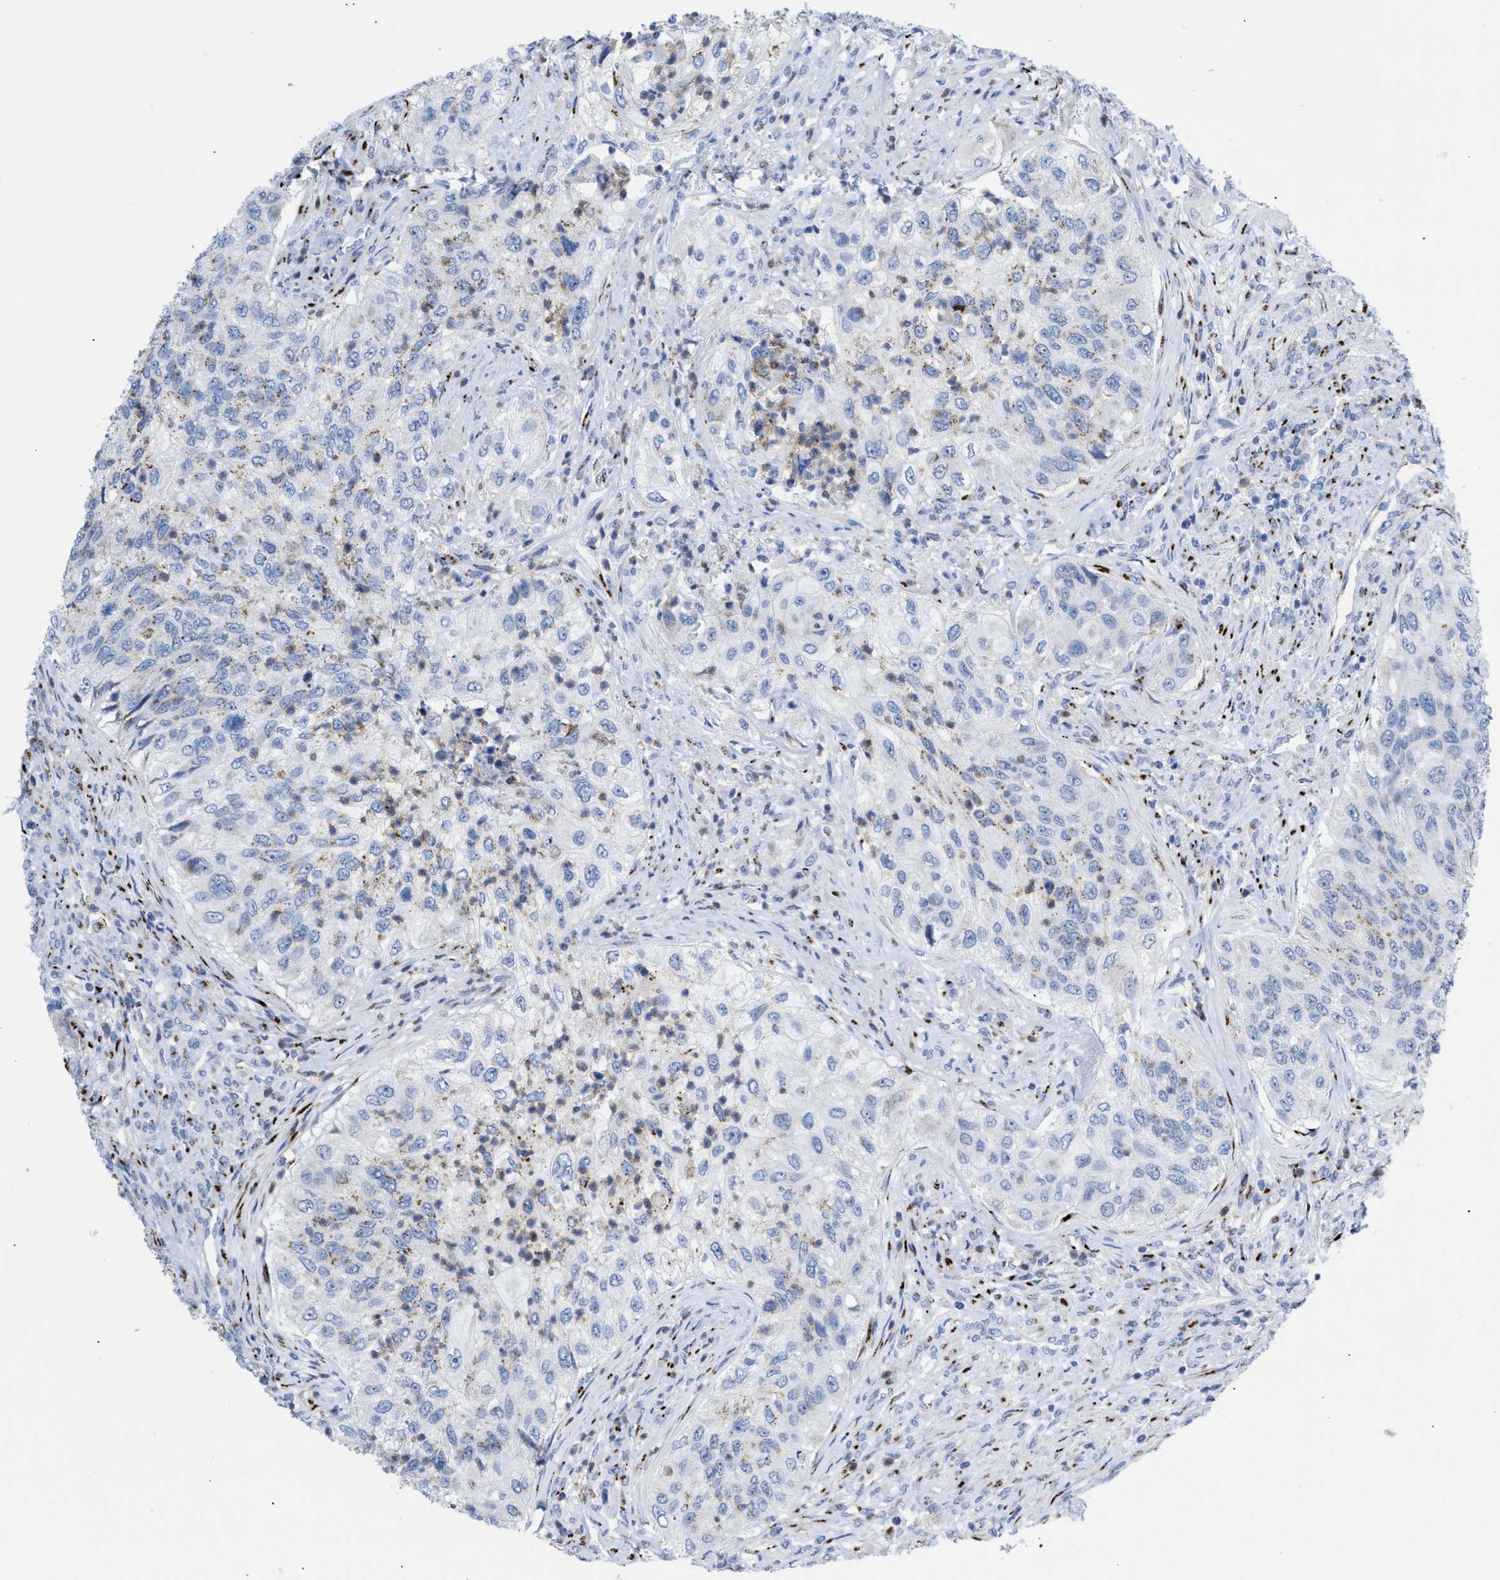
{"staining": {"intensity": "moderate", "quantity": "<25%", "location": "cytoplasmic/membranous"}, "tissue": "urothelial cancer", "cell_type": "Tumor cells", "image_type": "cancer", "snomed": [{"axis": "morphology", "description": "Urothelial carcinoma, High grade"}, {"axis": "topography", "description": "Urinary bladder"}], "caption": "Immunohistochemical staining of human urothelial cancer reveals low levels of moderate cytoplasmic/membranous staining in approximately <25% of tumor cells.", "gene": "TMEM17", "patient": {"sex": "female", "age": 60}}